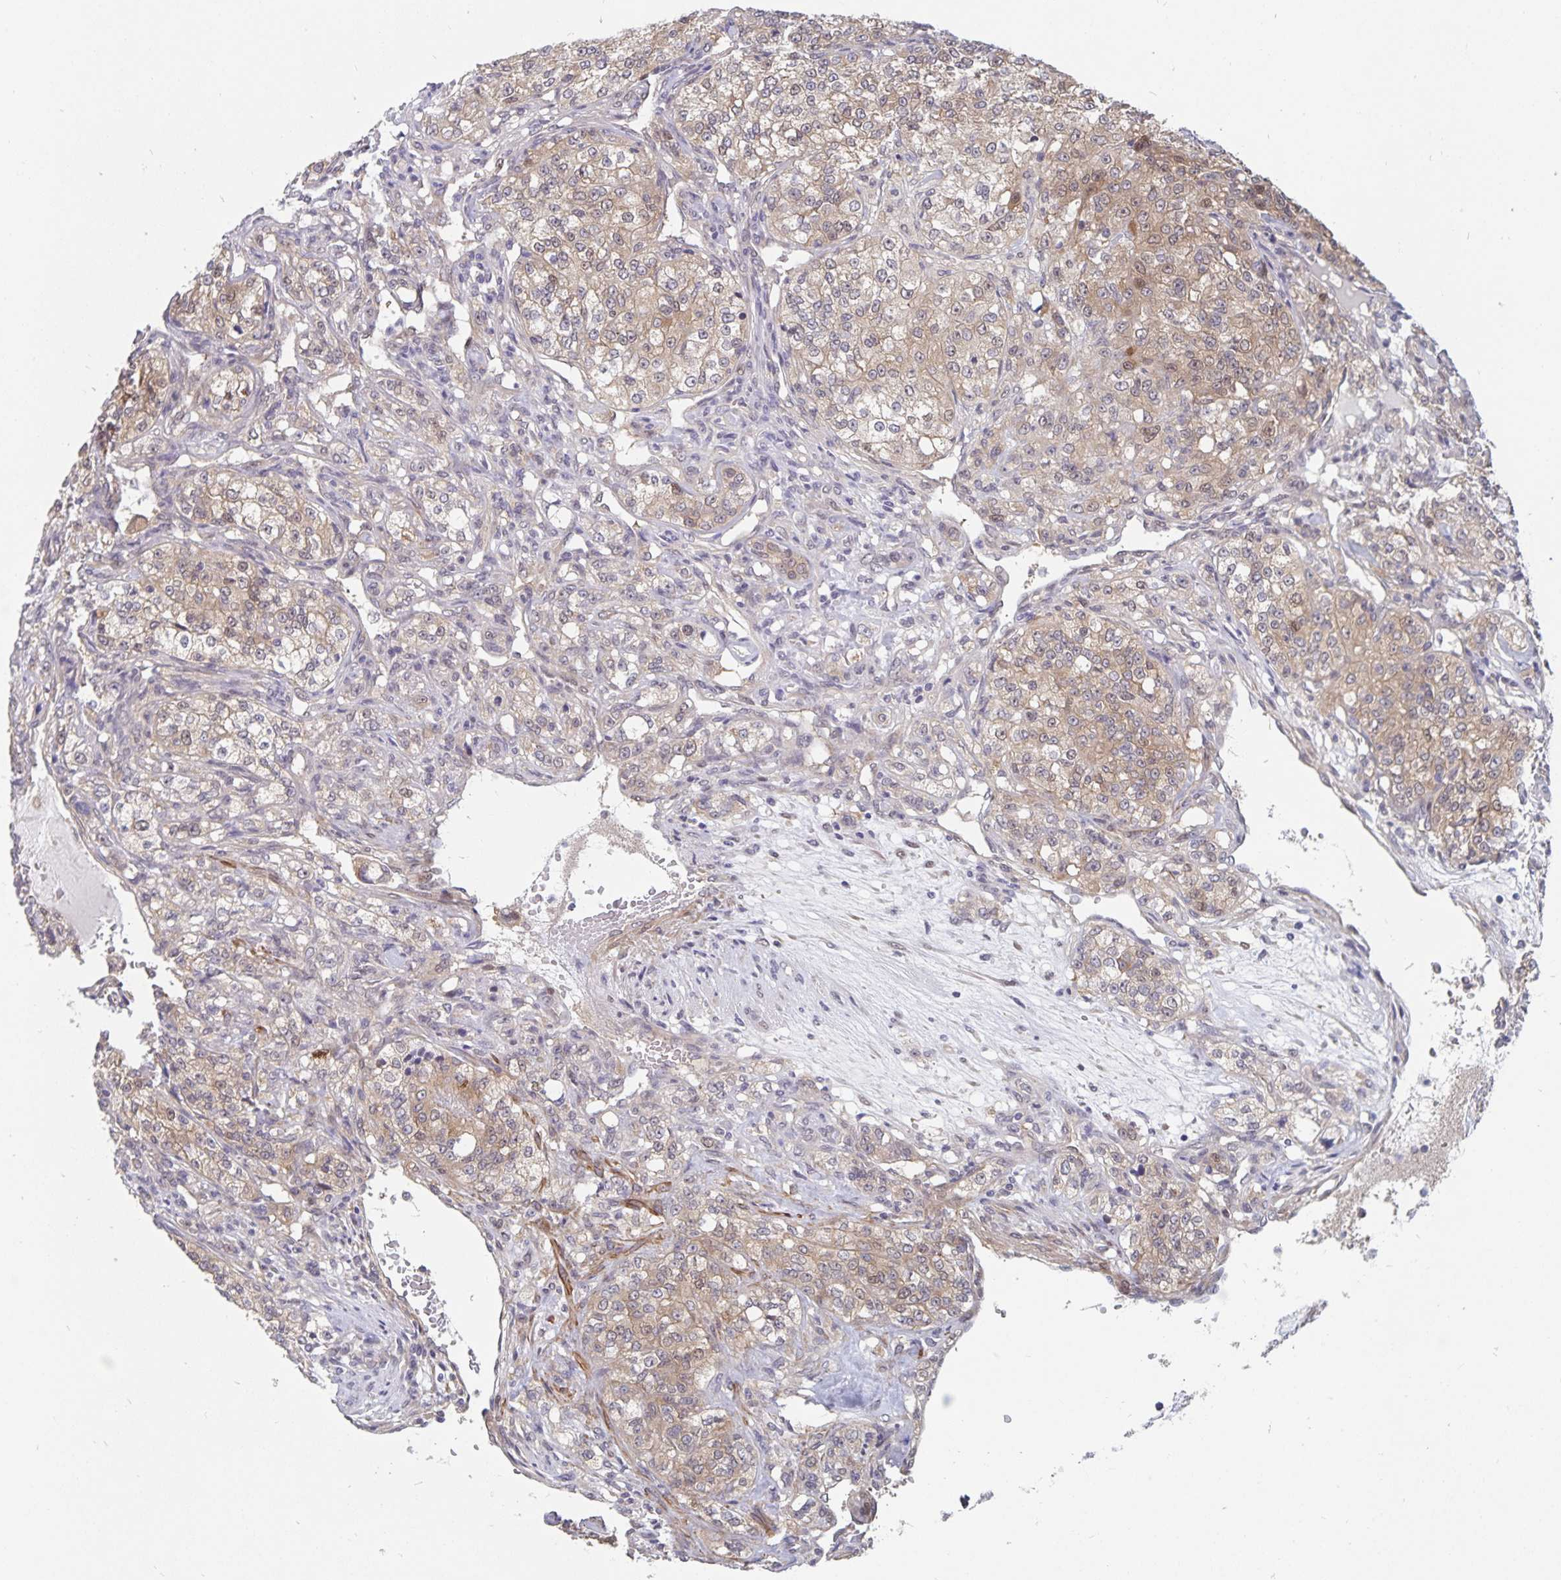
{"staining": {"intensity": "moderate", "quantity": "25%-75%", "location": "cytoplasmic/membranous,nuclear"}, "tissue": "renal cancer", "cell_type": "Tumor cells", "image_type": "cancer", "snomed": [{"axis": "morphology", "description": "Adenocarcinoma, NOS"}, {"axis": "topography", "description": "Kidney"}], "caption": "Protein expression by immunohistochemistry shows moderate cytoplasmic/membranous and nuclear positivity in about 25%-75% of tumor cells in renal adenocarcinoma.", "gene": "BAG6", "patient": {"sex": "female", "age": 63}}